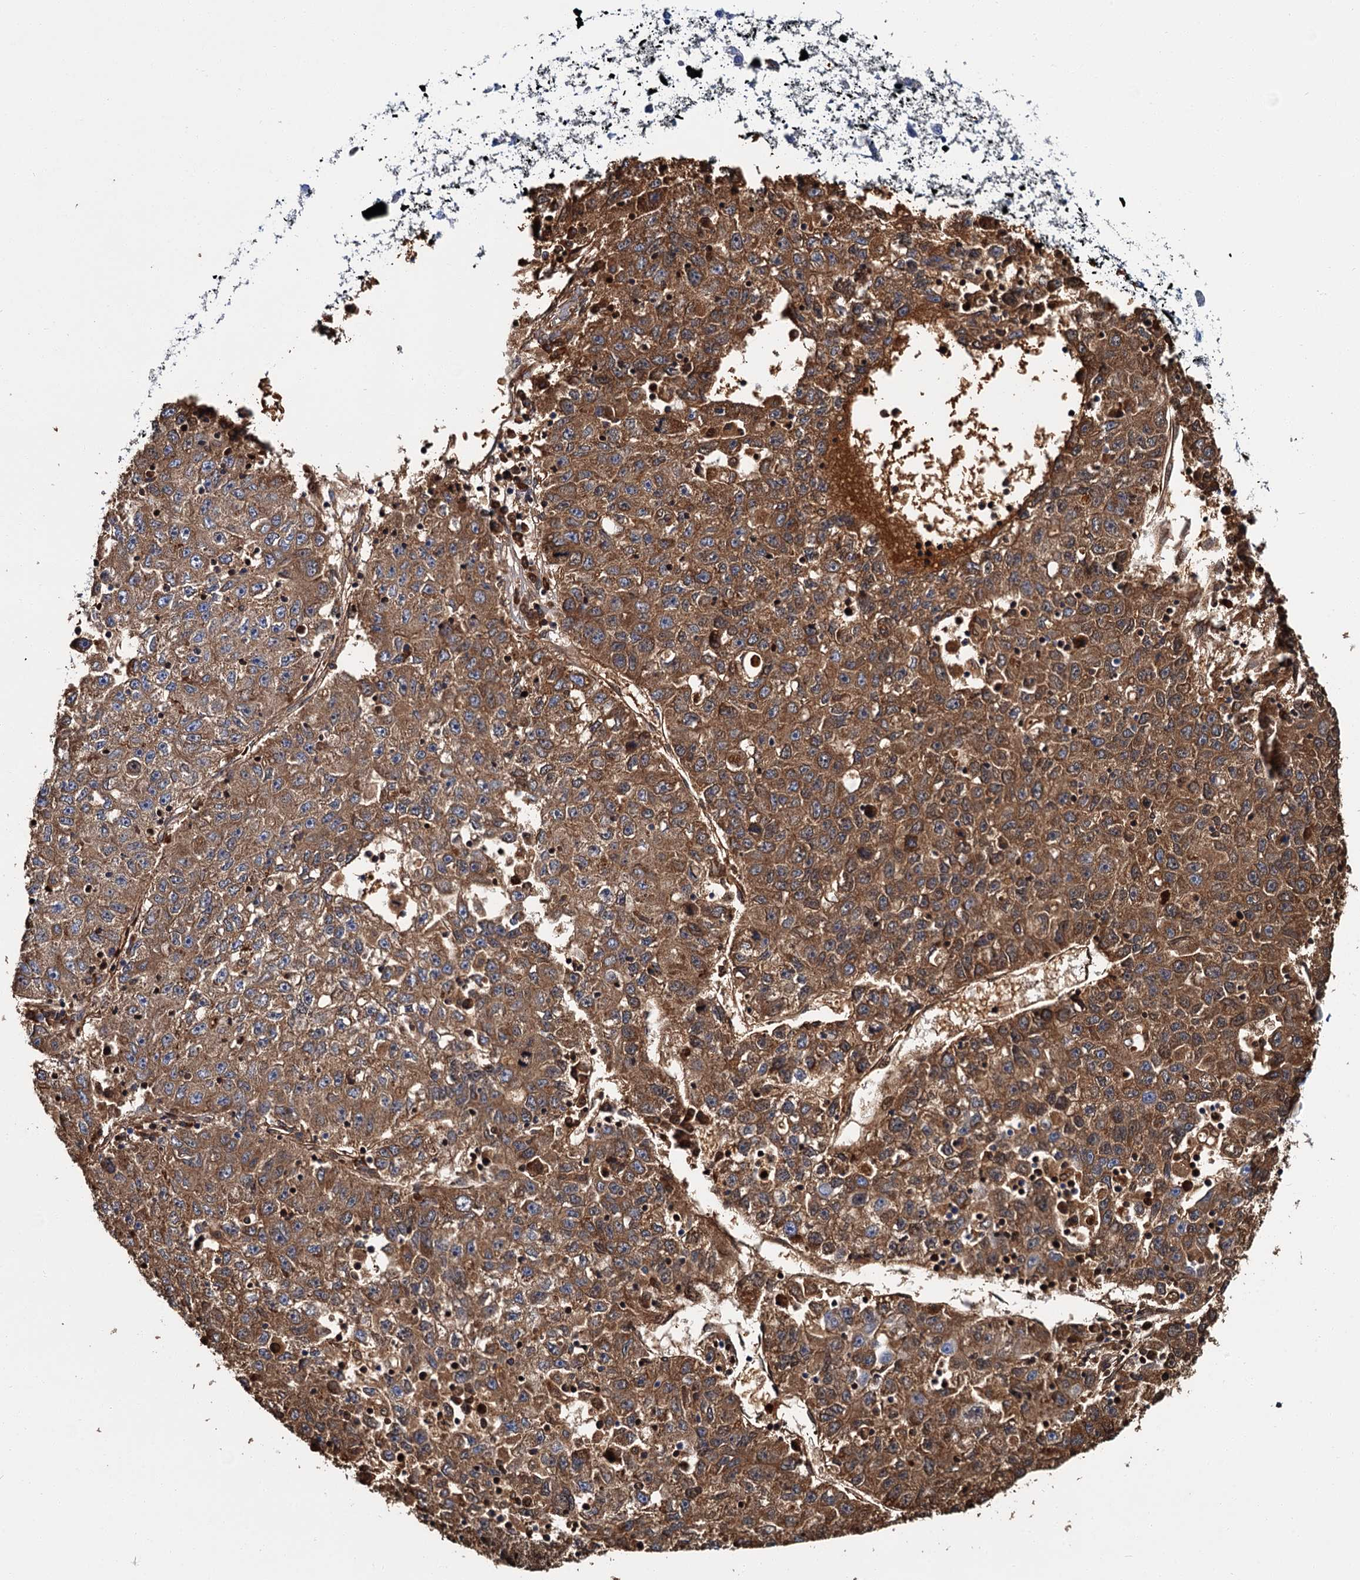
{"staining": {"intensity": "strong", "quantity": "25%-75%", "location": "cytoplasmic/membranous"}, "tissue": "liver cancer", "cell_type": "Tumor cells", "image_type": "cancer", "snomed": [{"axis": "morphology", "description": "Carcinoma, Hepatocellular, NOS"}, {"axis": "topography", "description": "Liver"}], "caption": "Tumor cells exhibit high levels of strong cytoplasmic/membranous expression in approximately 25%-75% of cells in liver cancer. Using DAB (3,3'-diaminobenzidine) (brown) and hematoxylin (blue) stains, captured at high magnification using brightfield microscopy.", "gene": "ATG2A", "patient": {"sex": "female", "age": 58}}